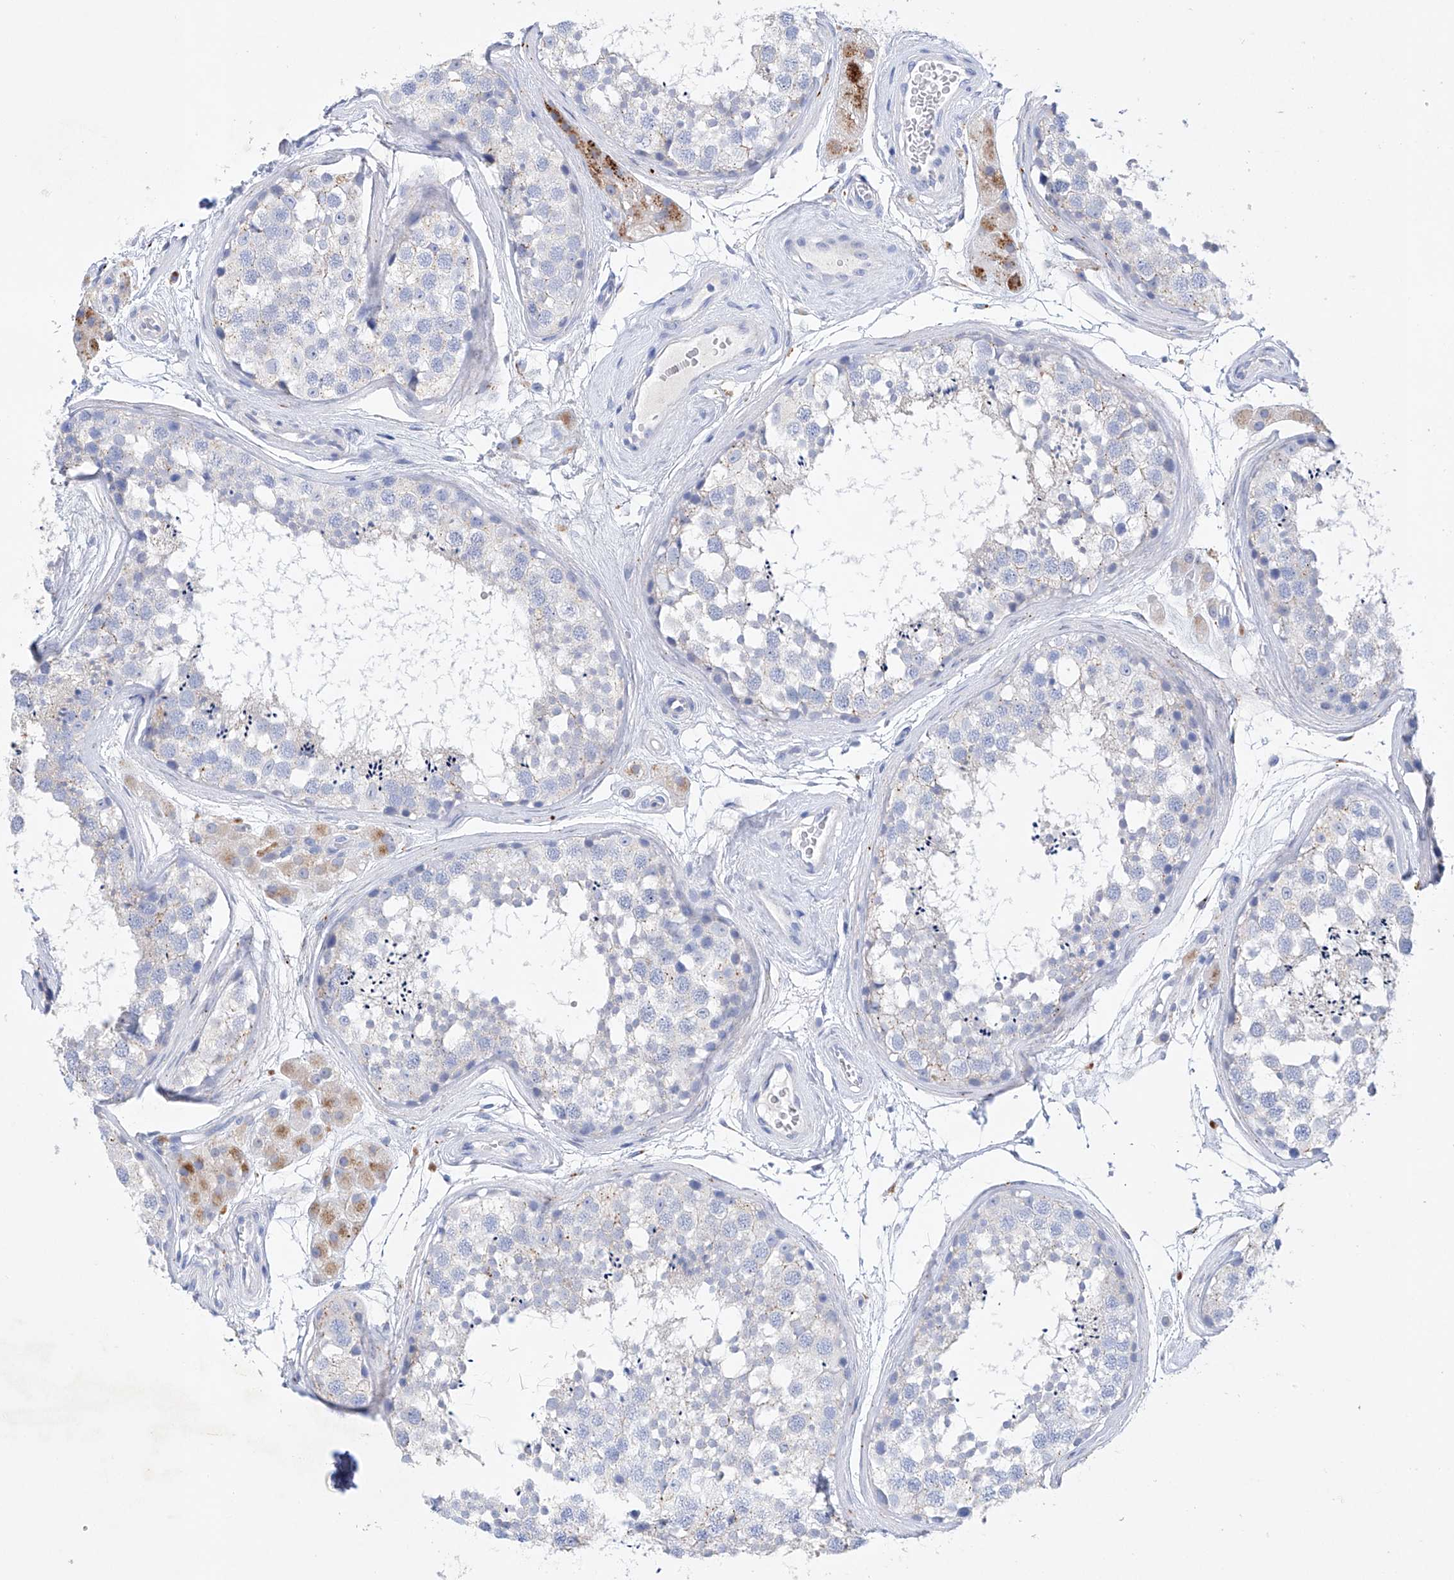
{"staining": {"intensity": "negative", "quantity": "none", "location": "none"}, "tissue": "testis", "cell_type": "Cells in seminiferous ducts", "image_type": "normal", "snomed": [{"axis": "morphology", "description": "Normal tissue, NOS"}, {"axis": "topography", "description": "Testis"}], "caption": "Protein analysis of benign testis reveals no significant positivity in cells in seminiferous ducts.", "gene": "LURAP1", "patient": {"sex": "male", "age": 56}}